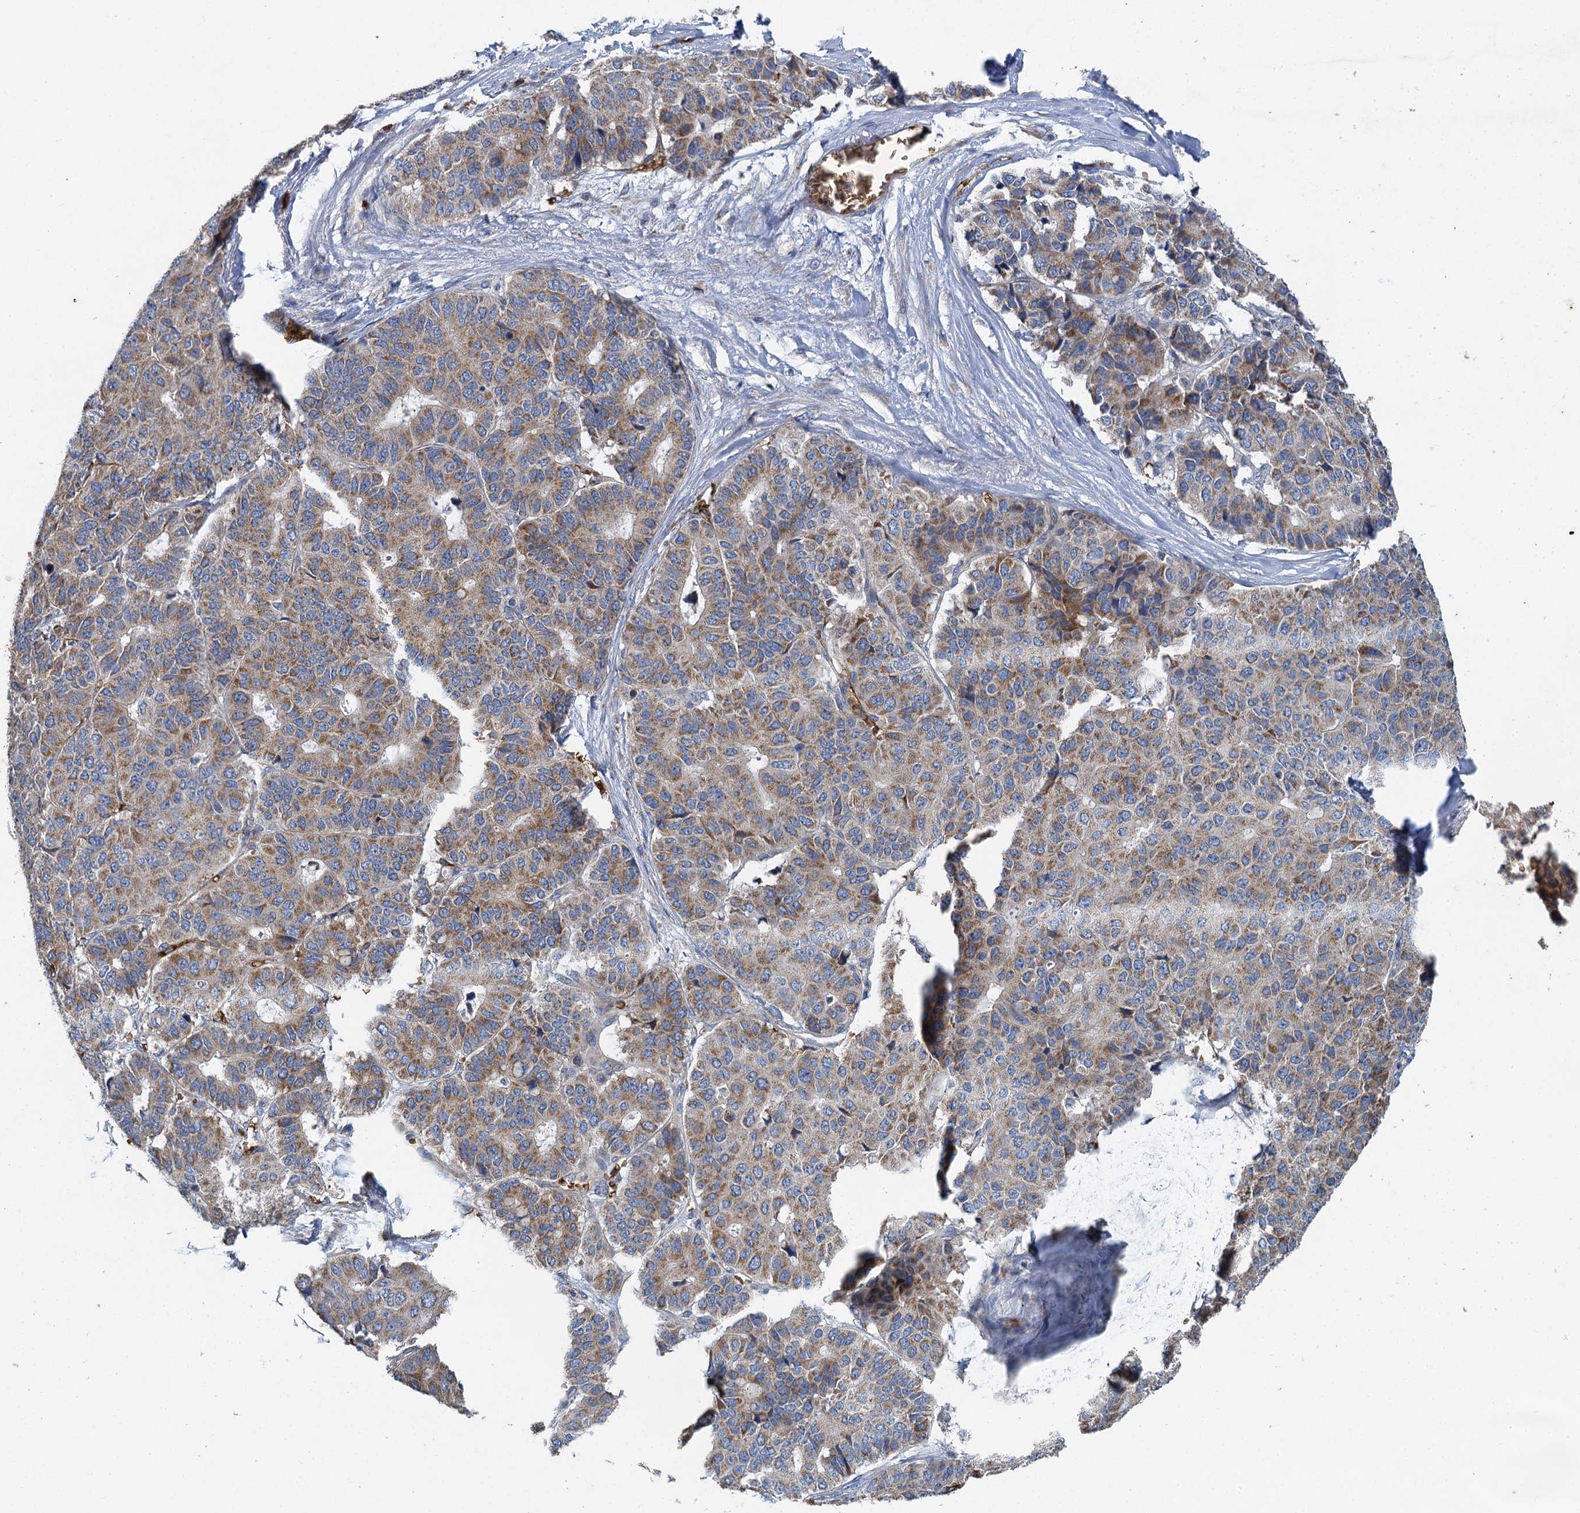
{"staining": {"intensity": "moderate", "quantity": "25%-75%", "location": "cytoplasmic/membranous"}, "tissue": "pancreatic cancer", "cell_type": "Tumor cells", "image_type": "cancer", "snomed": [{"axis": "morphology", "description": "Adenocarcinoma, NOS"}, {"axis": "topography", "description": "Pancreas"}], "caption": "A histopathology image of pancreatic cancer (adenocarcinoma) stained for a protein exhibits moderate cytoplasmic/membranous brown staining in tumor cells.", "gene": "BCS1L", "patient": {"sex": "male", "age": 50}}